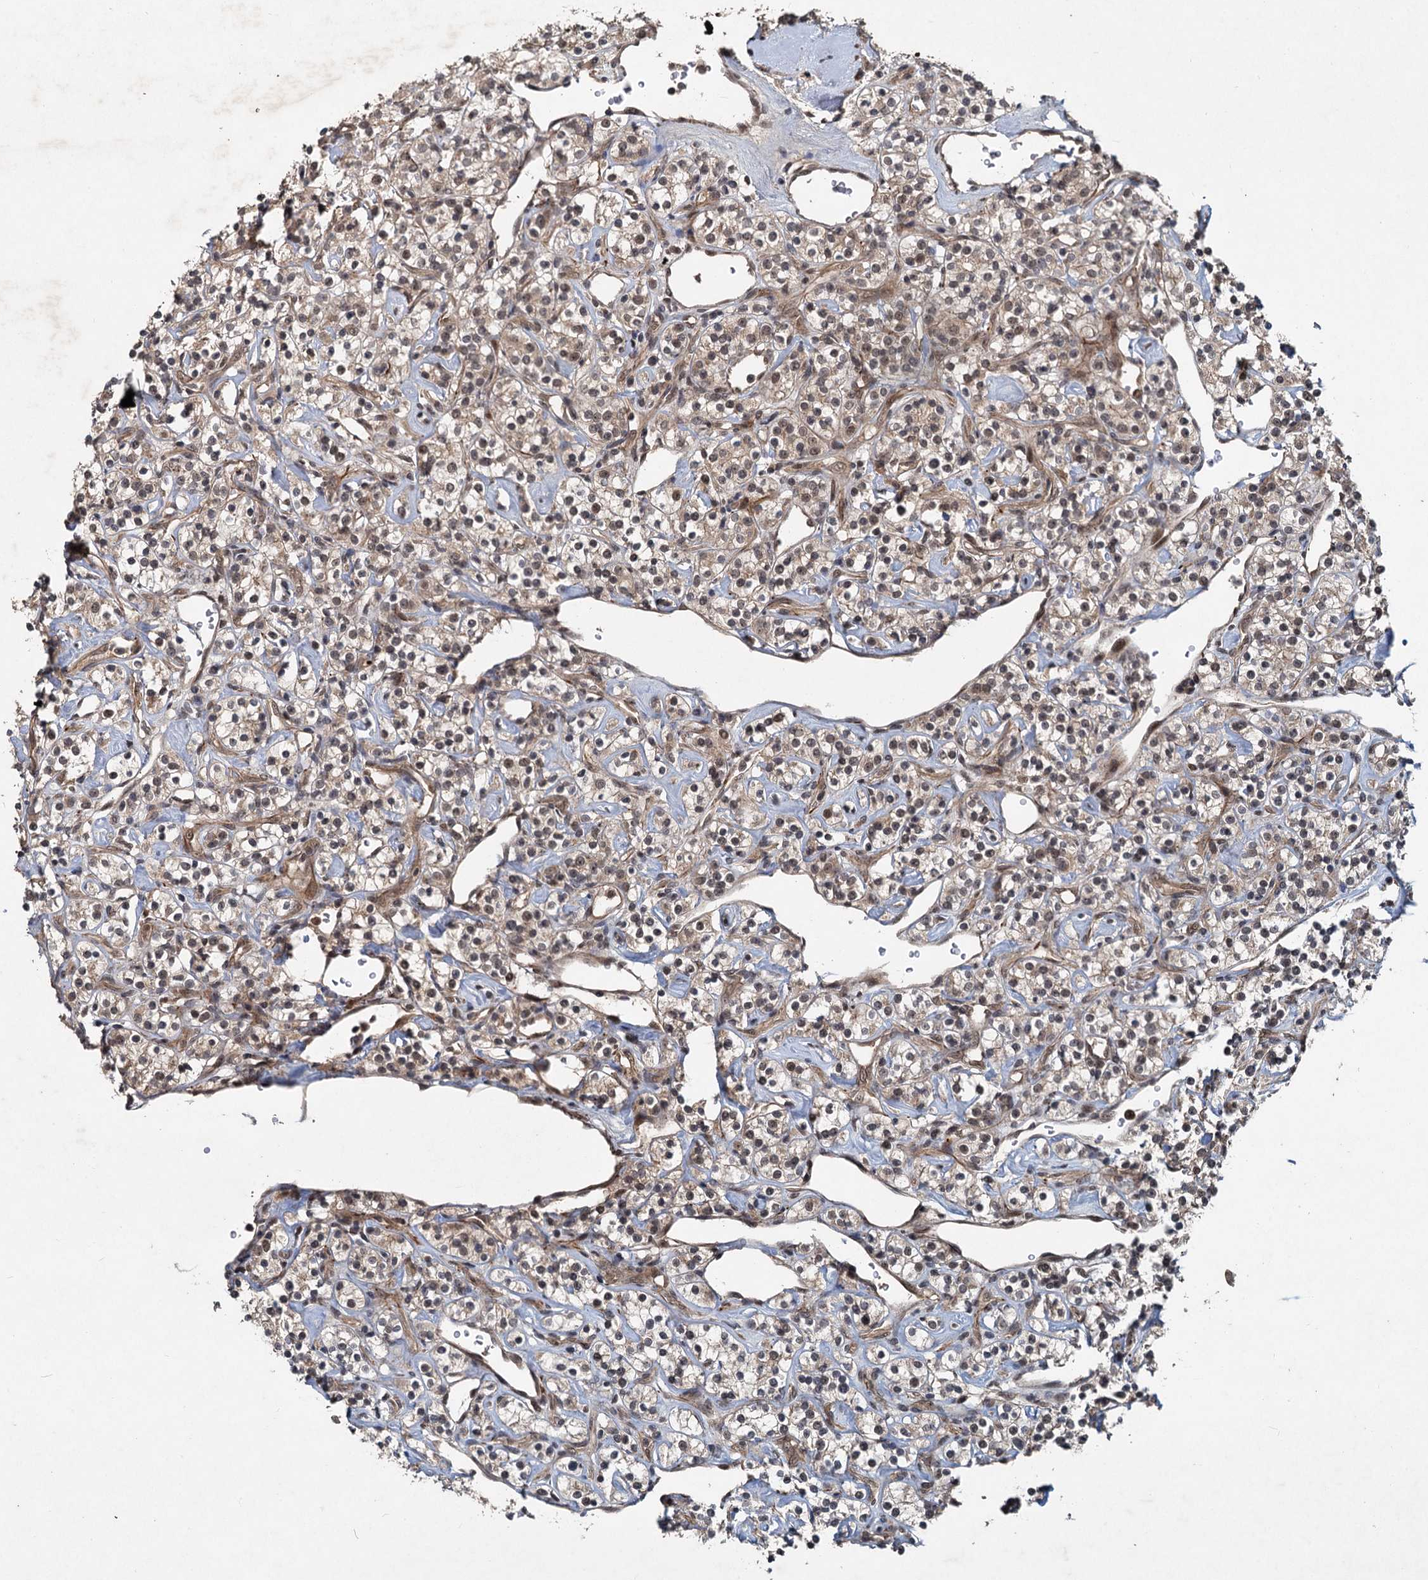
{"staining": {"intensity": "weak", "quantity": ">75%", "location": "cytoplasmic/membranous,nuclear"}, "tissue": "renal cancer", "cell_type": "Tumor cells", "image_type": "cancer", "snomed": [{"axis": "morphology", "description": "Adenocarcinoma, NOS"}, {"axis": "topography", "description": "Kidney"}], "caption": "A brown stain highlights weak cytoplasmic/membranous and nuclear positivity of a protein in human renal adenocarcinoma tumor cells.", "gene": "RITA1", "patient": {"sex": "male", "age": 77}}